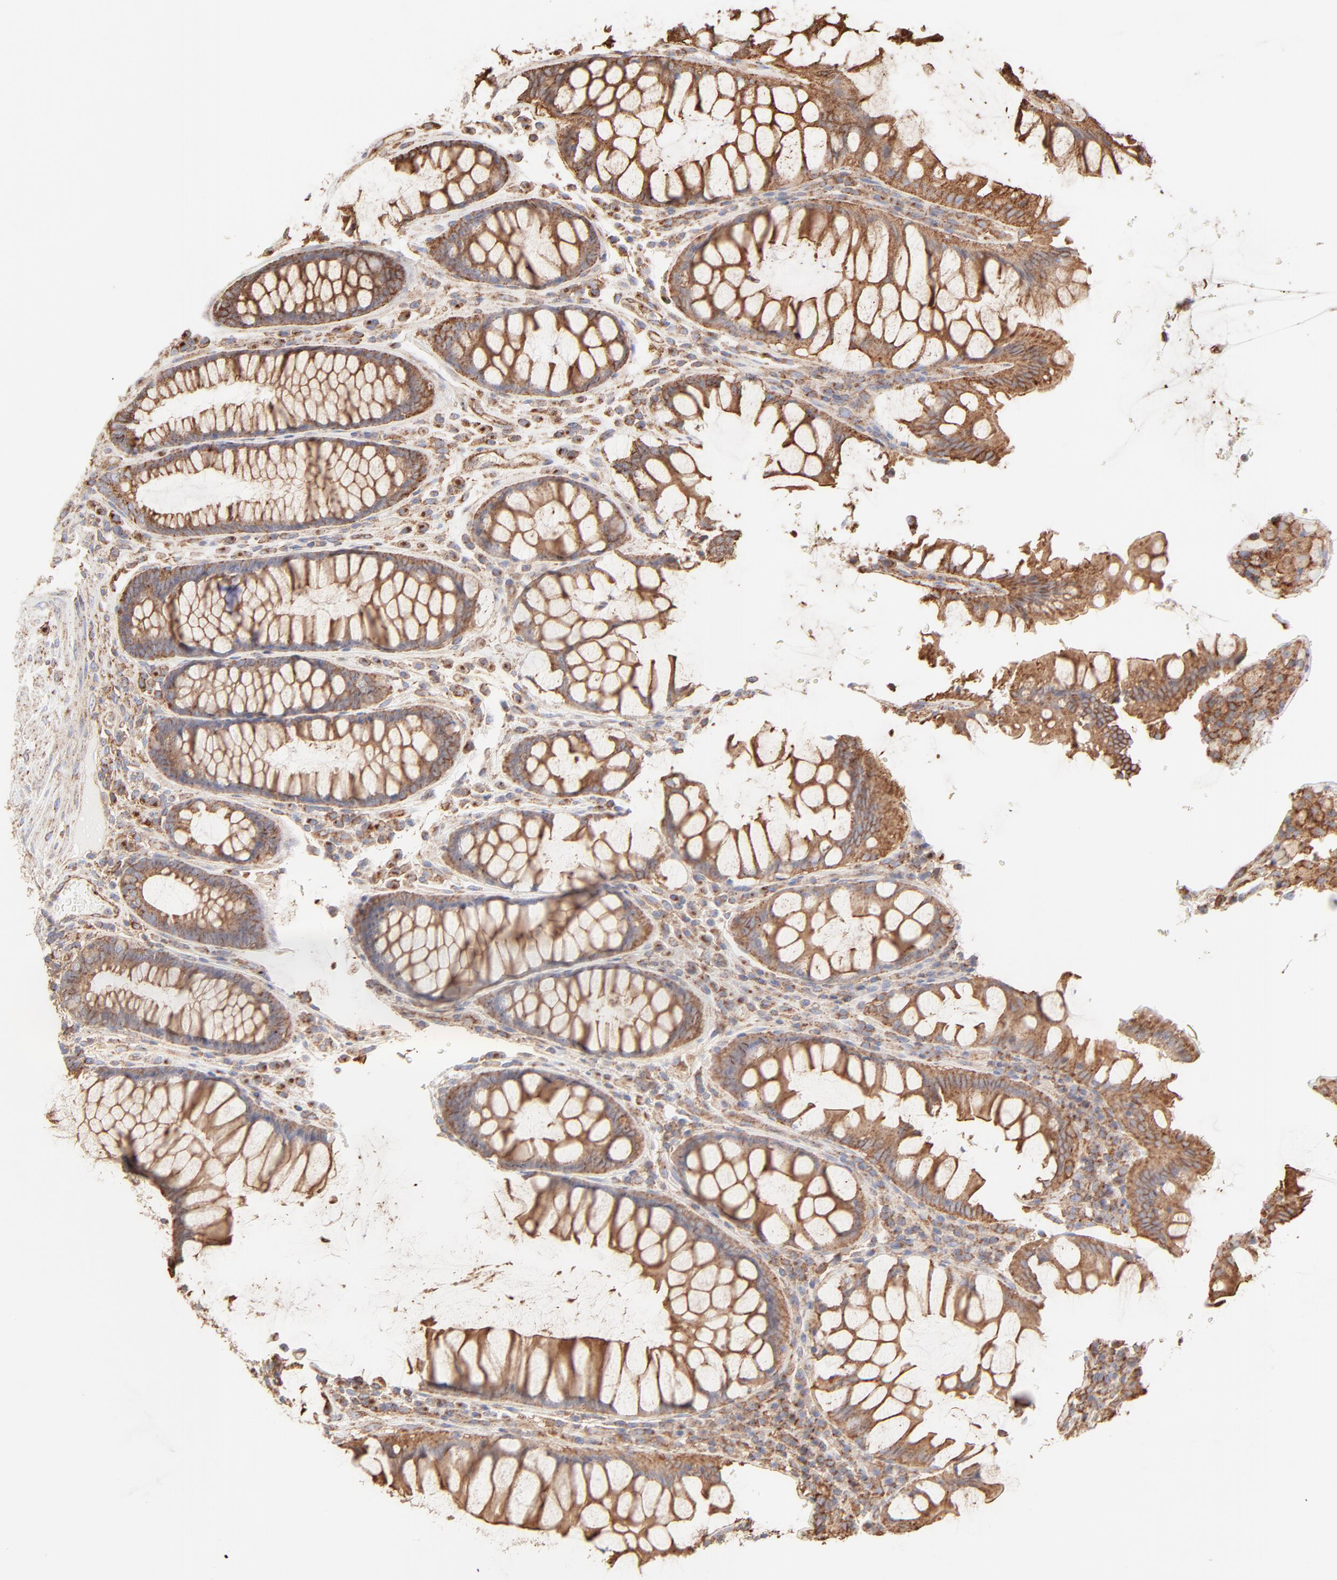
{"staining": {"intensity": "moderate", "quantity": ">75%", "location": "cytoplasmic/membranous"}, "tissue": "colorectal cancer", "cell_type": "Tumor cells", "image_type": "cancer", "snomed": [{"axis": "morphology", "description": "Normal tissue, NOS"}, {"axis": "morphology", "description": "Adenocarcinoma, NOS"}, {"axis": "topography", "description": "Colon"}], "caption": "Colorectal adenocarcinoma stained for a protein demonstrates moderate cytoplasmic/membranous positivity in tumor cells.", "gene": "CLTB", "patient": {"sex": "female", "age": 78}}